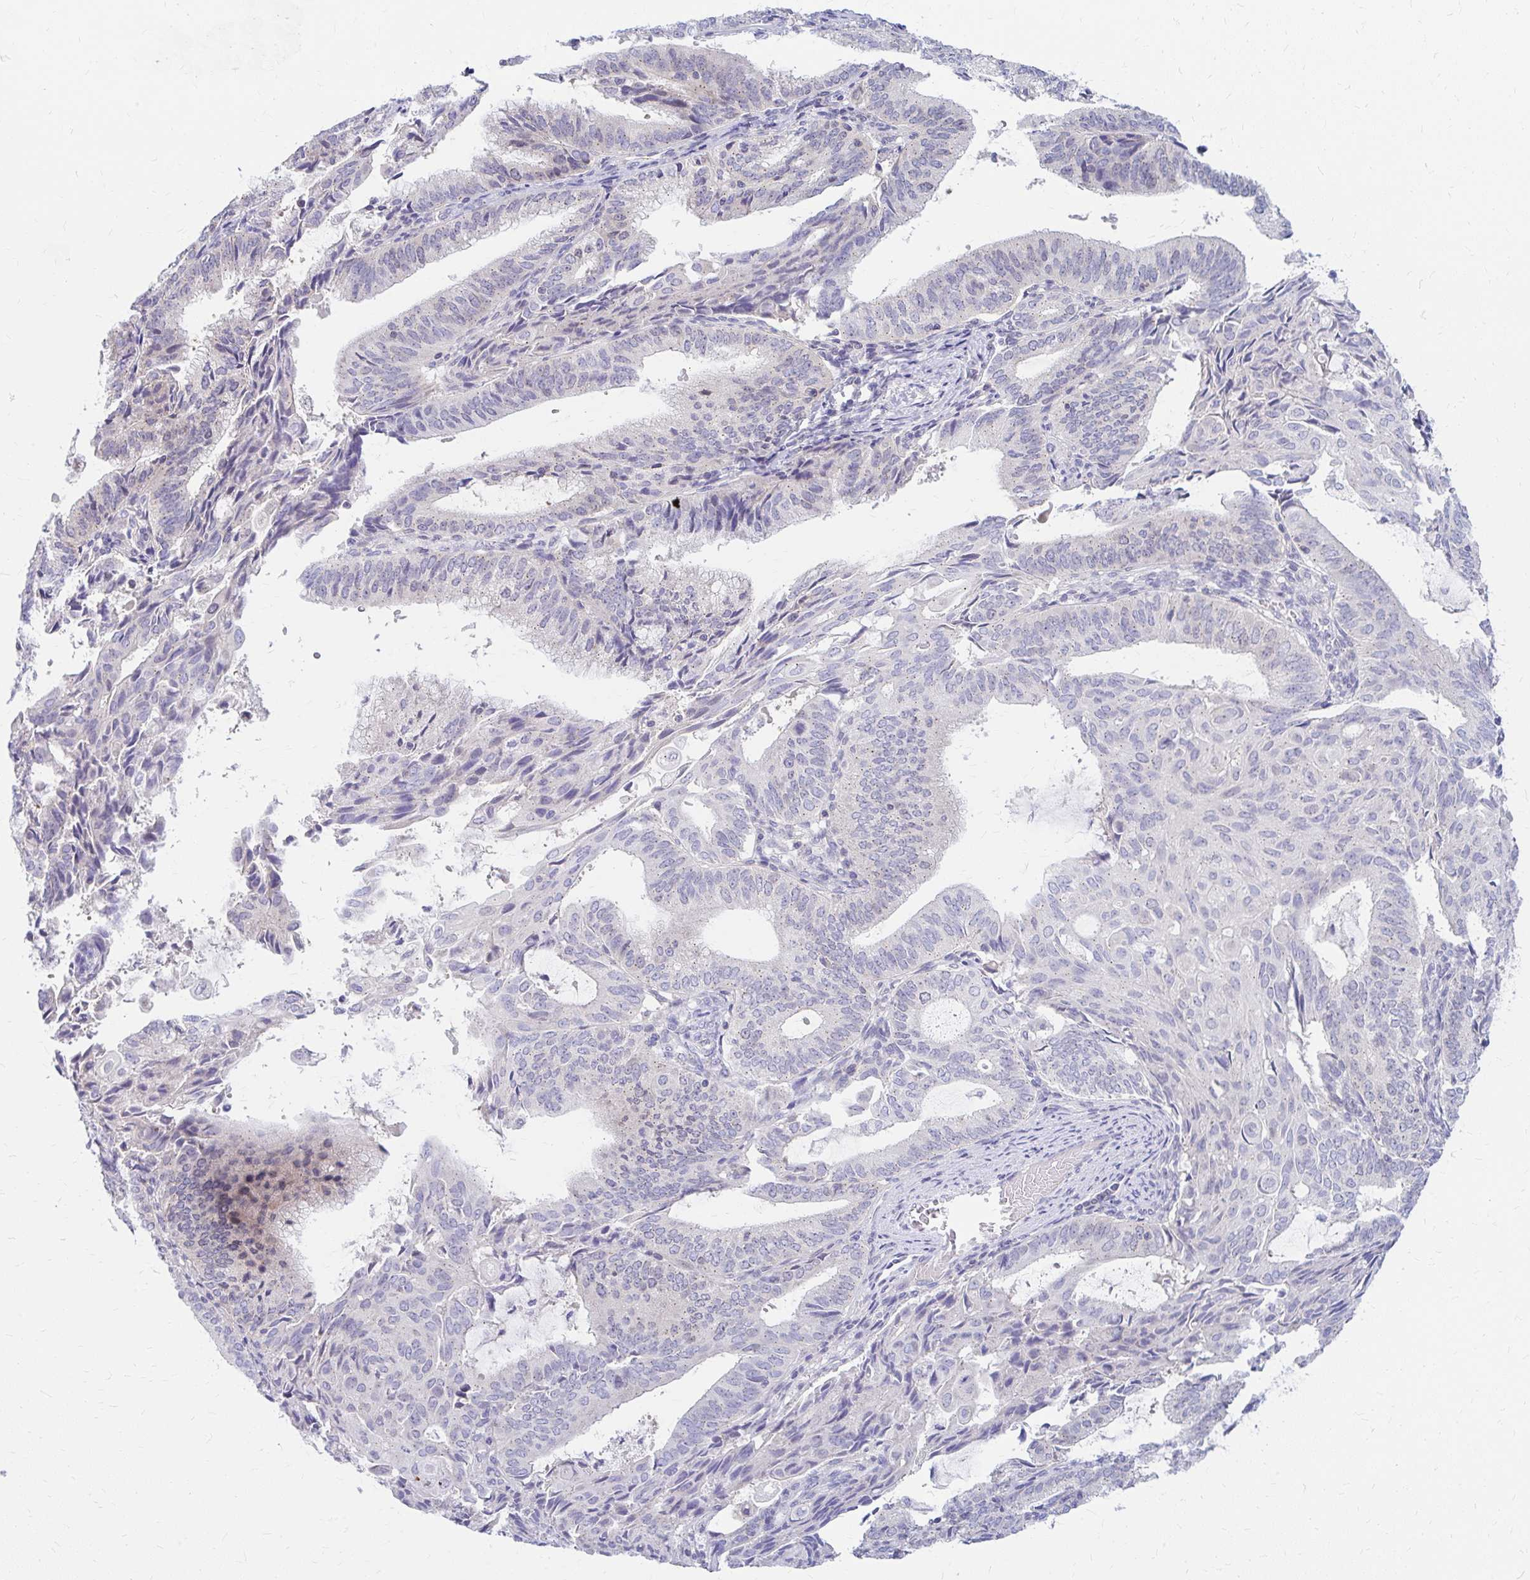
{"staining": {"intensity": "weak", "quantity": "<25%", "location": "cytoplasmic/membranous"}, "tissue": "endometrial cancer", "cell_type": "Tumor cells", "image_type": "cancer", "snomed": [{"axis": "morphology", "description": "Adenocarcinoma, NOS"}, {"axis": "topography", "description": "Endometrium"}], "caption": "IHC of endometrial adenocarcinoma displays no positivity in tumor cells.", "gene": "RADIL", "patient": {"sex": "female", "age": 49}}